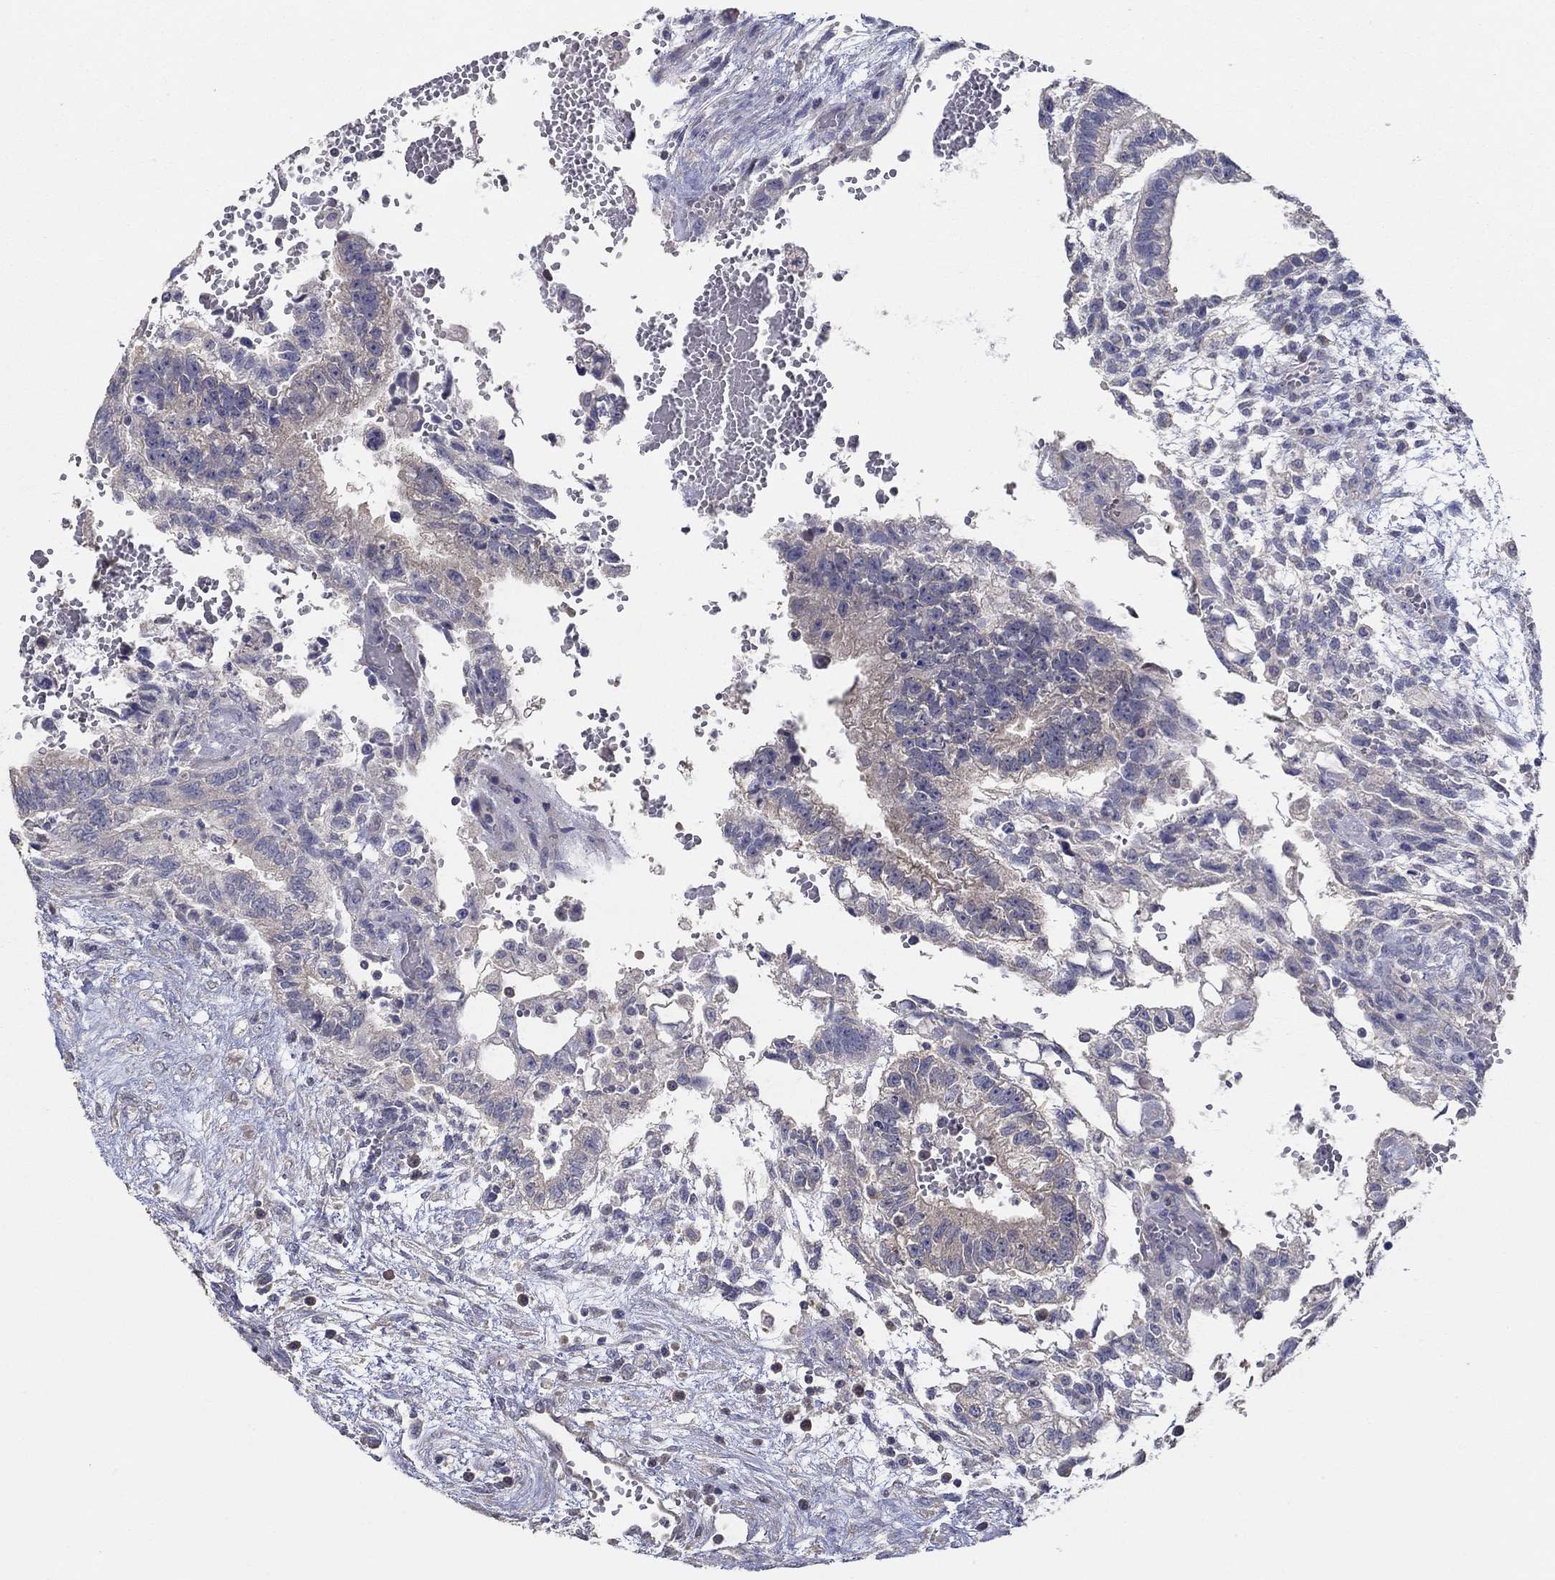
{"staining": {"intensity": "negative", "quantity": "none", "location": "none"}, "tissue": "testis cancer", "cell_type": "Tumor cells", "image_type": "cancer", "snomed": [{"axis": "morphology", "description": "Carcinoma, Embryonal, NOS"}, {"axis": "topography", "description": "Testis"}], "caption": "Immunohistochemistry micrograph of human embryonal carcinoma (testis) stained for a protein (brown), which shows no staining in tumor cells.", "gene": "DOCK3", "patient": {"sex": "male", "age": 32}}